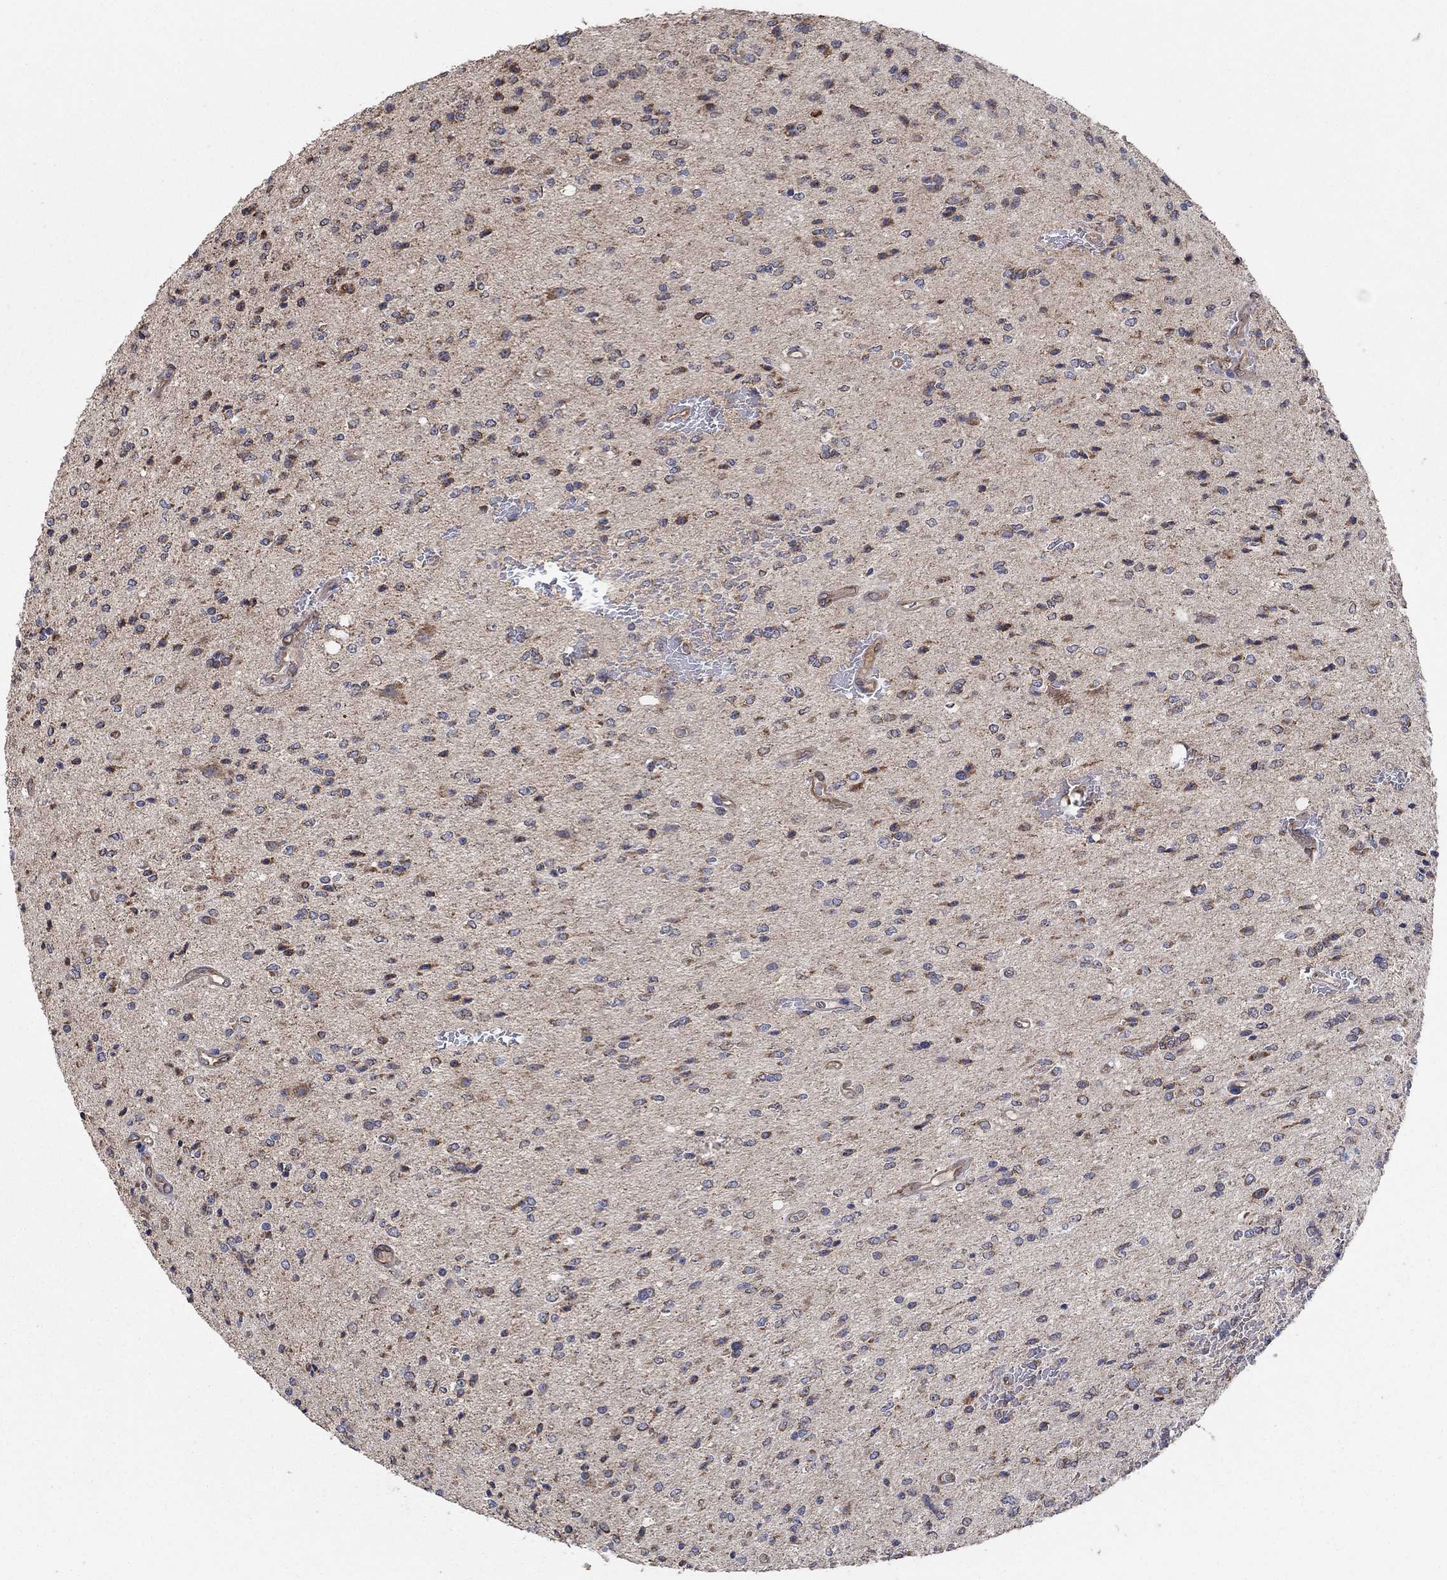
{"staining": {"intensity": "moderate", "quantity": "25%-75%", "location": "cytoplasmic/membranous"}, "tissue": "glioma", "cell_type": "Tumor cells", "image_type": "cancer", "snomed": [{"axis": "morphology", "description": "Glioma, malignant, Low grade"}, {"axis": "topography", "description": "Brain"}], "caption": "Malignant glioma (low-grade) stained with a brown dye demonstrates moderate cytoplasmic/membranous positive expression in about 25%-75% of tumor cells.", "gene": "HID1", "patient": {"sex": "male", "age": 67}}